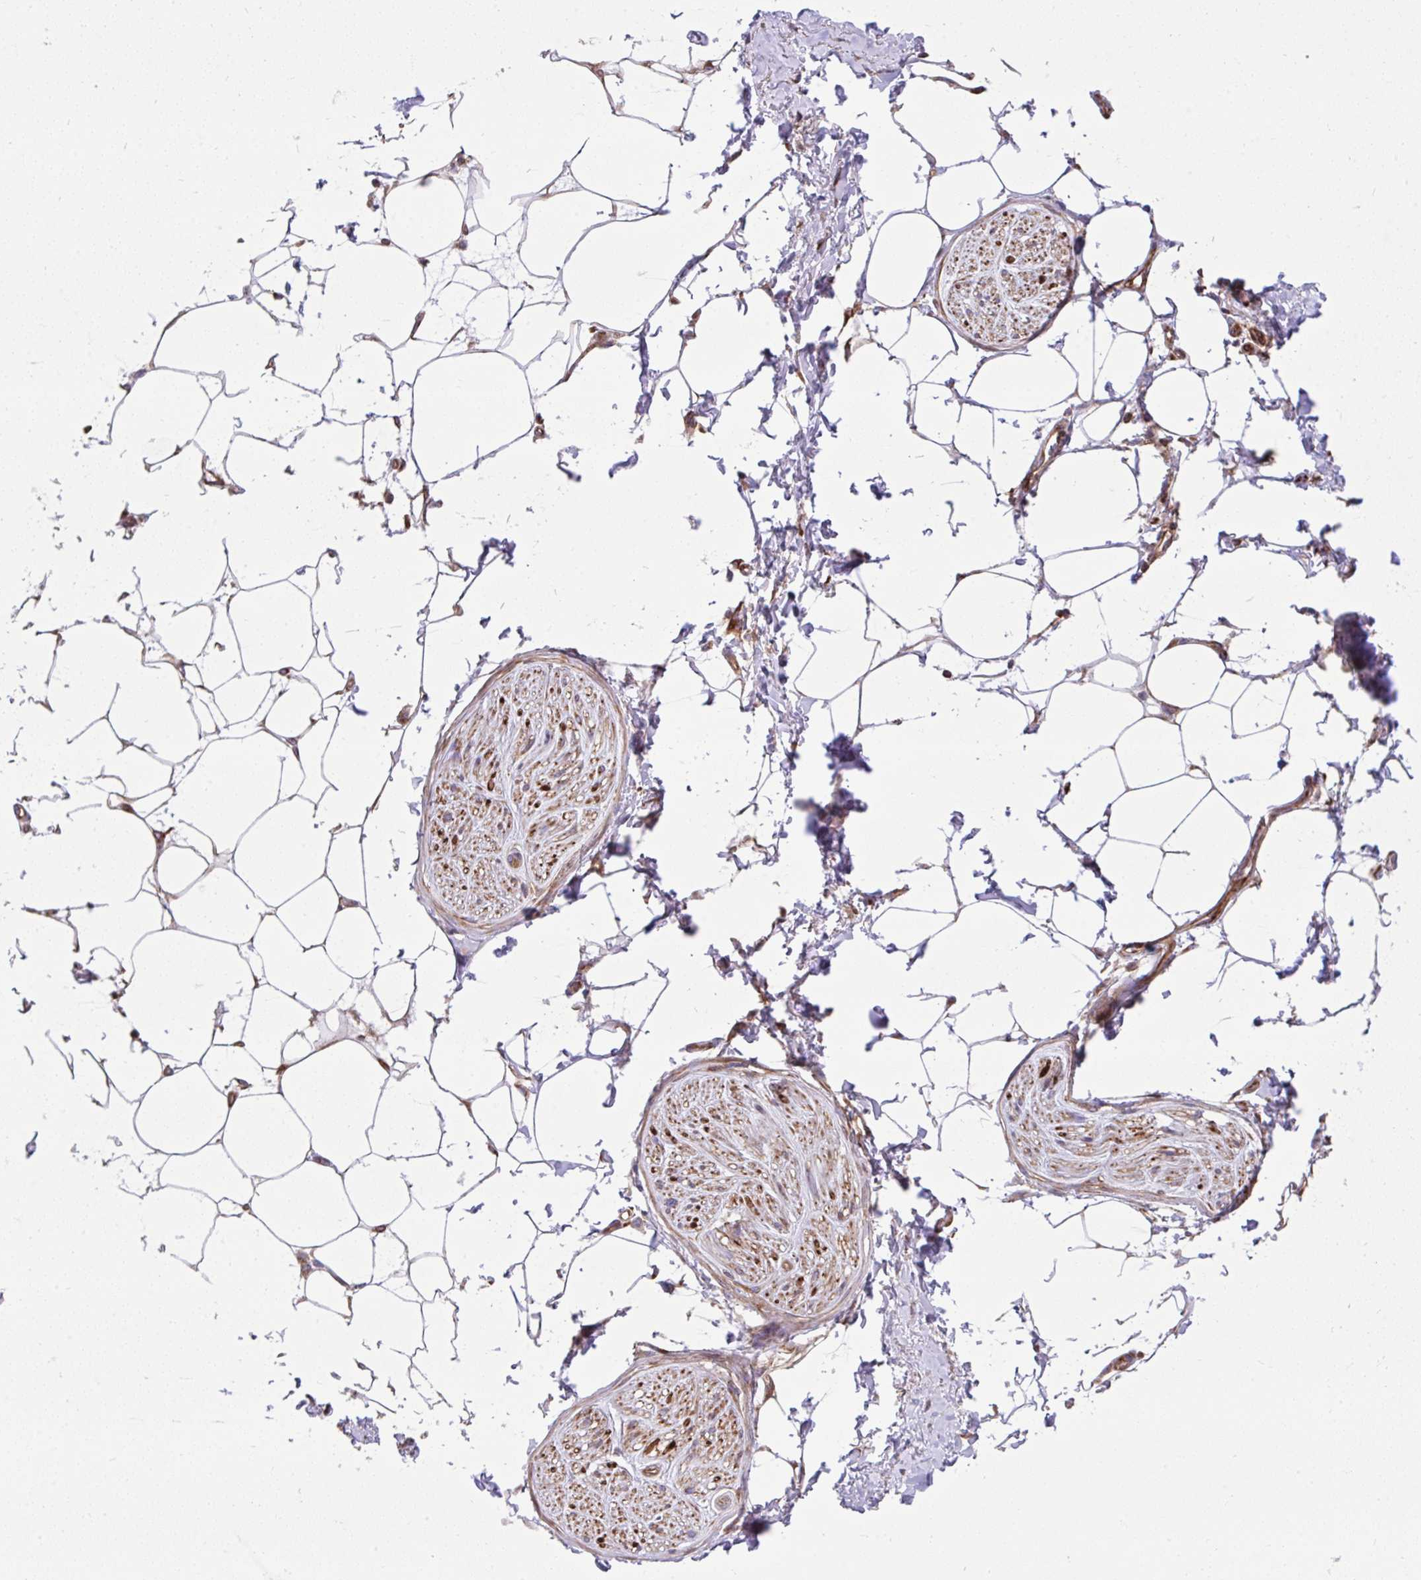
{"staining": {"intensity": "weak", "quantity": "25%-75%", "location": "cytoplasmic/membranous"}, "tissue": "adipose tissue", "cell_type": "Adipocytes", "image_type": "normal", "snomed": [{"axis": "morphology", "description": "Normal tissue, NOS"}, {"axis": "topography", "description": "Vagina"}, {"axis": "topography", "description": "Peripheral nerve tissue"}], "caption": "Protein staining of unremarkable adipose tissue reveals weak cytoplasmic/membranous staining in approximately 25%-75% of adipocytes.", "gene": "NMNAT3", "patient": {"sex": "female", "age": 71}}